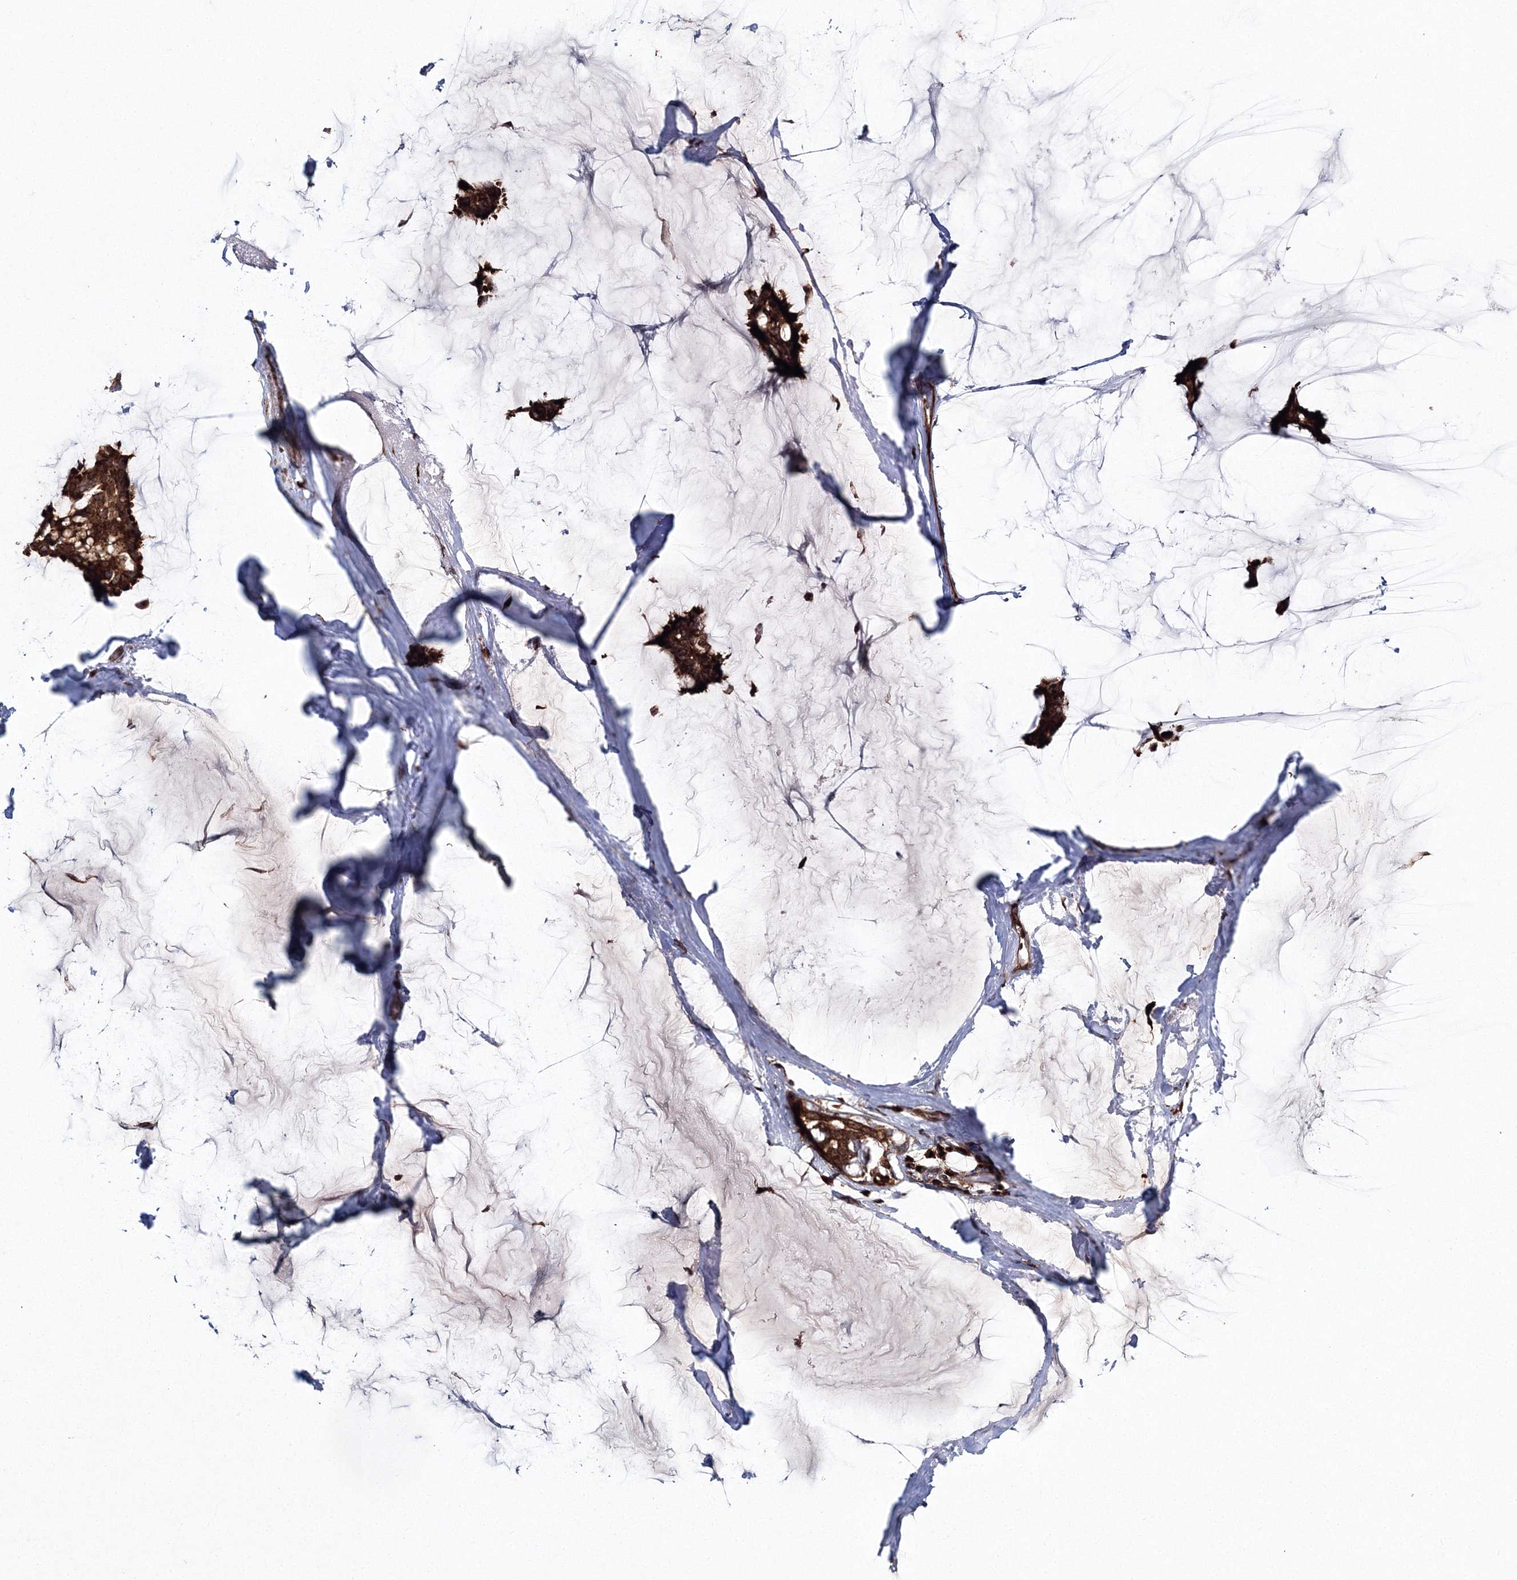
{"staining": {"intensity": "strong", "quantity": ">75%", "location": "cytoplasmic/membranous"}, "tissue": "breast cancer", "cell_type": "Tumor cells", "image_type": "cancer", "snomed": [{"axis": "morphology", "description": "Duct carcinoma"}, {"axis": "topography", "description": "Breast"}], "caption": "This is a photomicrograph of IHC staining of breast cancer, which shows strong positivity in the cytoplasmic/membranous of tumor cells.", "gene": "ARCN1", "patient": {"sex": "female", "age": 93}}